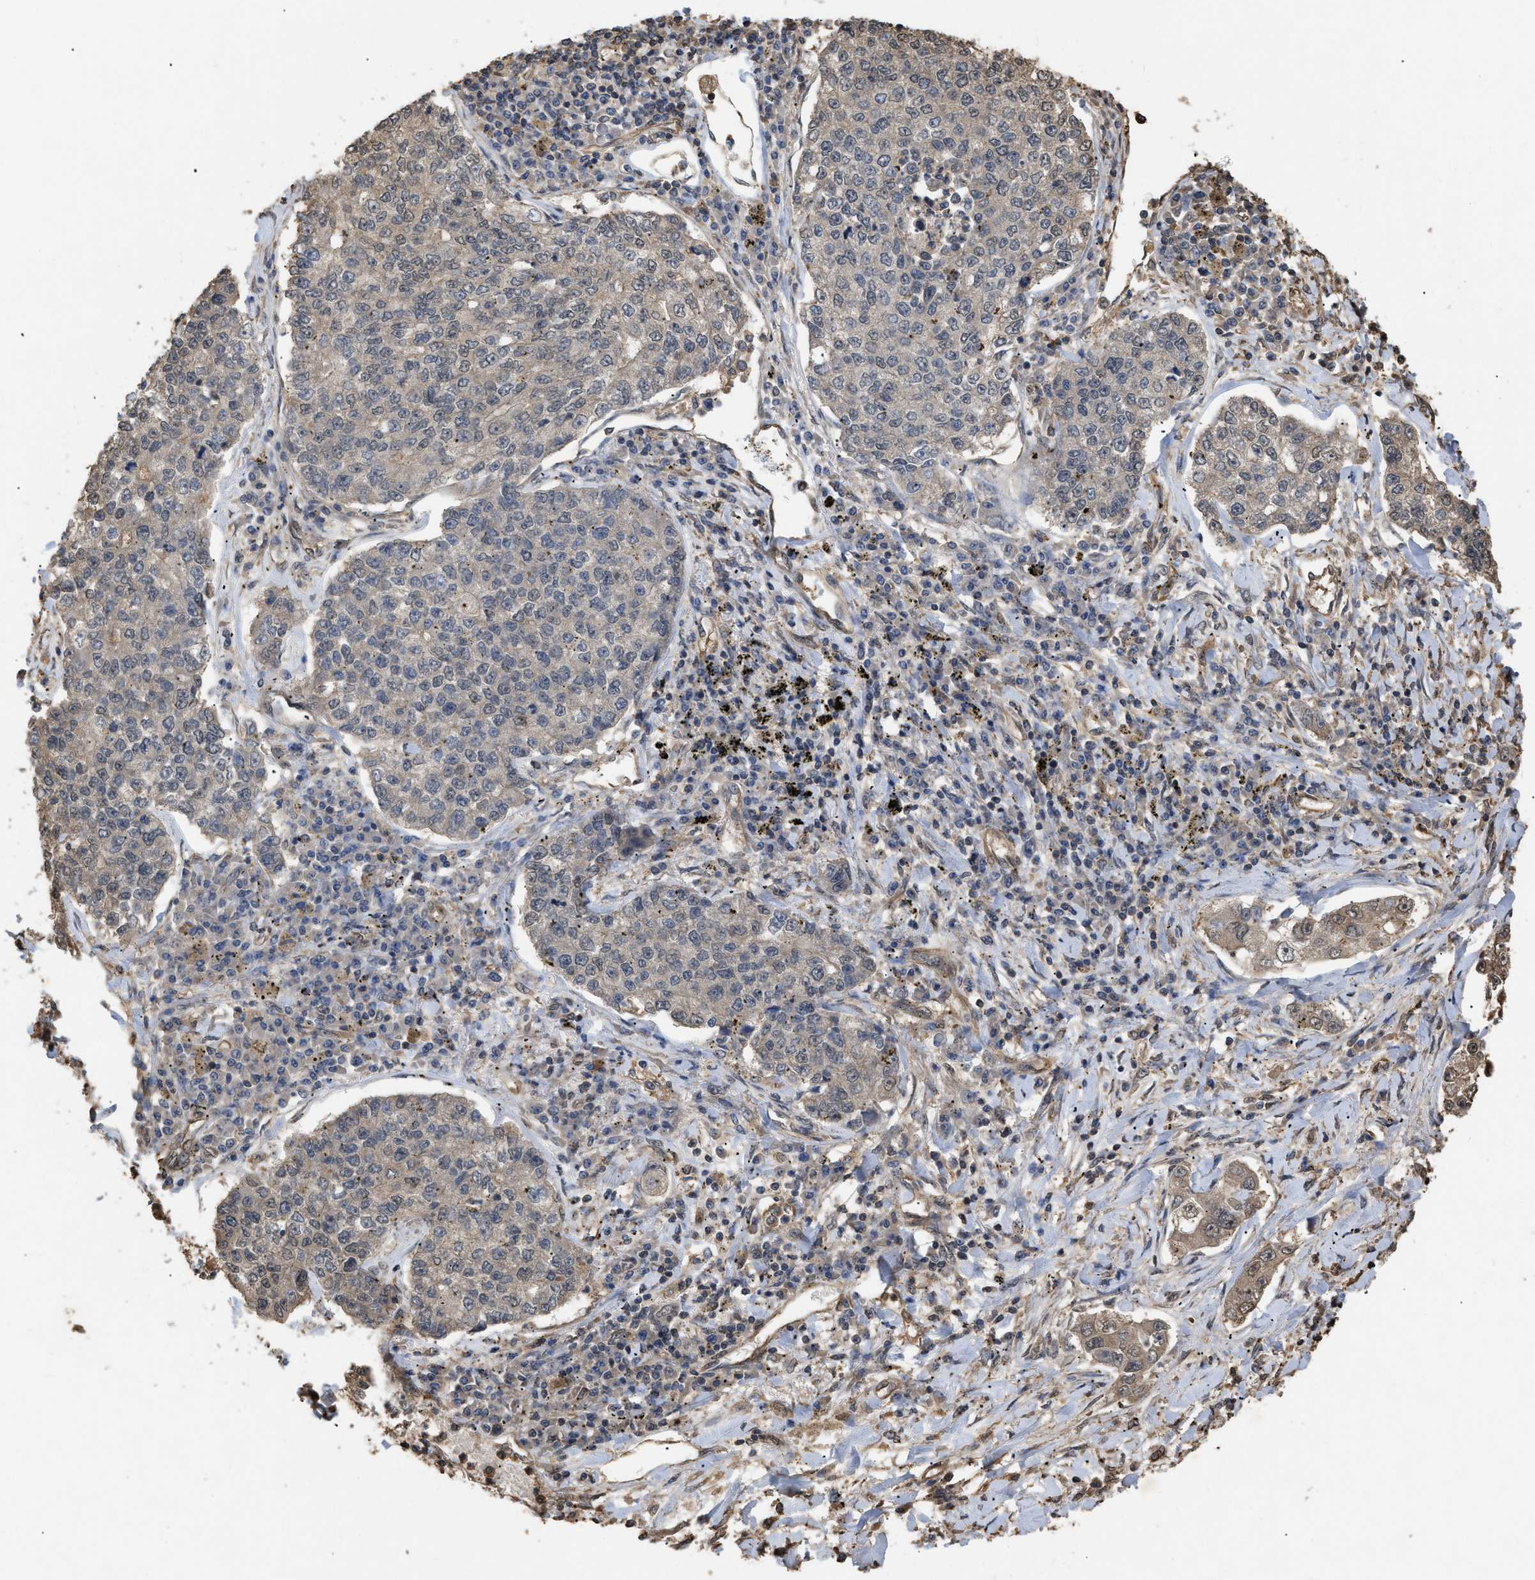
{"staining": {"intensity": "moderate", "quantity": "25%-75%", "location": "cytoplasmic/membranous"}, "tissue": "lung cancer", "cell_type": "Tumor cells", "image_type": "cancer", "snomed": [{"axis": "morphology", "description": "Adenocarcinoma, NOS"}, {"axis": "topography", "description": "Lung"}], "caption": "Human adenocarcinoma (lung) stained with a protein marker shows moderate staining in tumor cells.", "gene": "CALM1", "patient": {"sex": "male", "age": 49}}